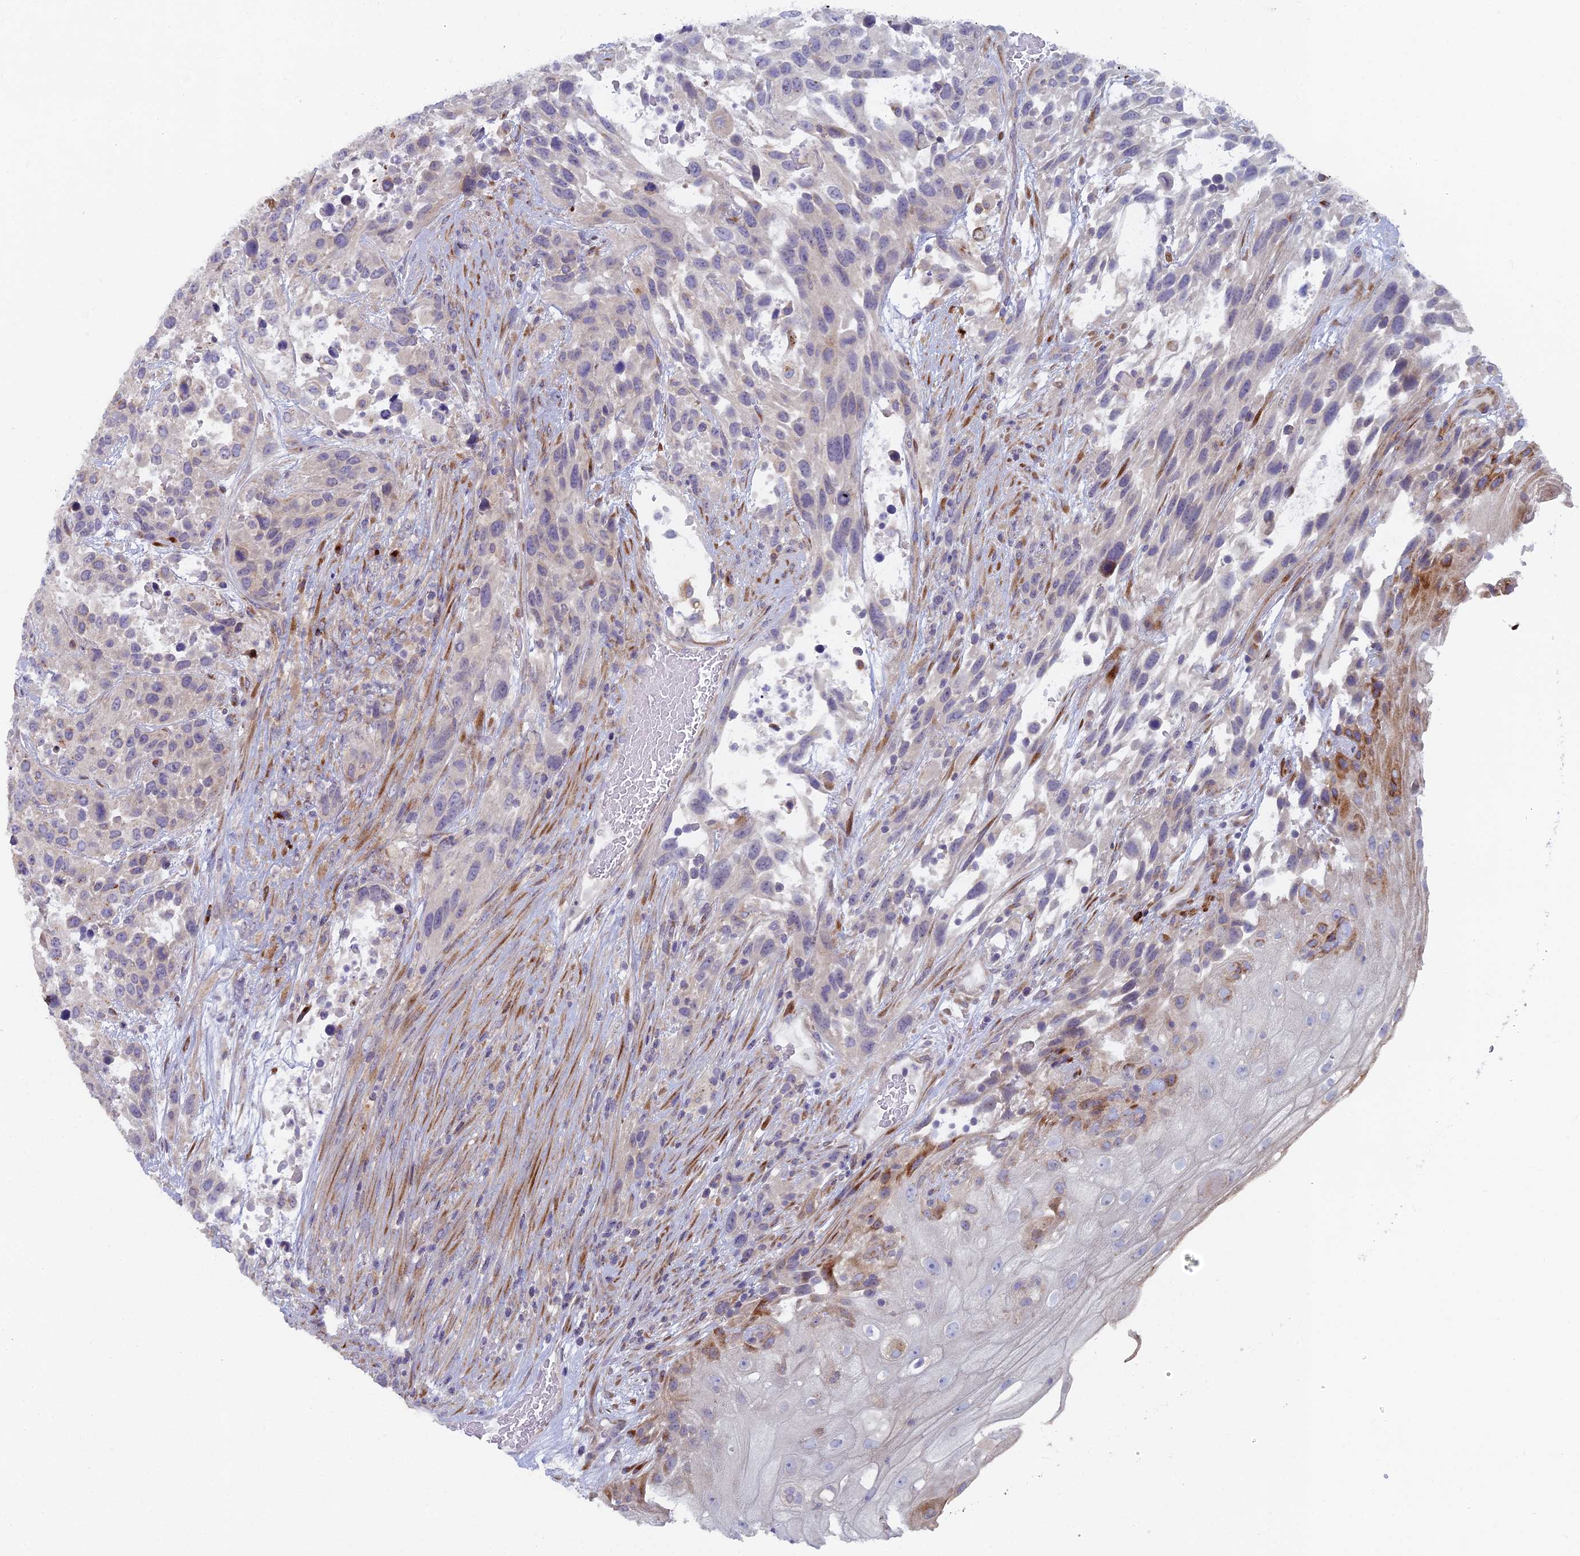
{"staining": {"intensity": "negative", "quantity": "none", "location": "none"}, "tissue": "urothelial cancer", "cell_type": "Tumor cells", "image_type": "cancer", "snomed": [{"axis": "morphology", "description": "Urothelial carcinoma, High grade"}, {"axis": "topography", "description": "Urinary bladder"}], "caption": "A high-resolution image shows IHC staining of urothelial carcinoma (high-grade), which reveals no significant positivity in tumor cells.", "gene": "B9D2", "patient": {"sex": "female", "age": 70}}